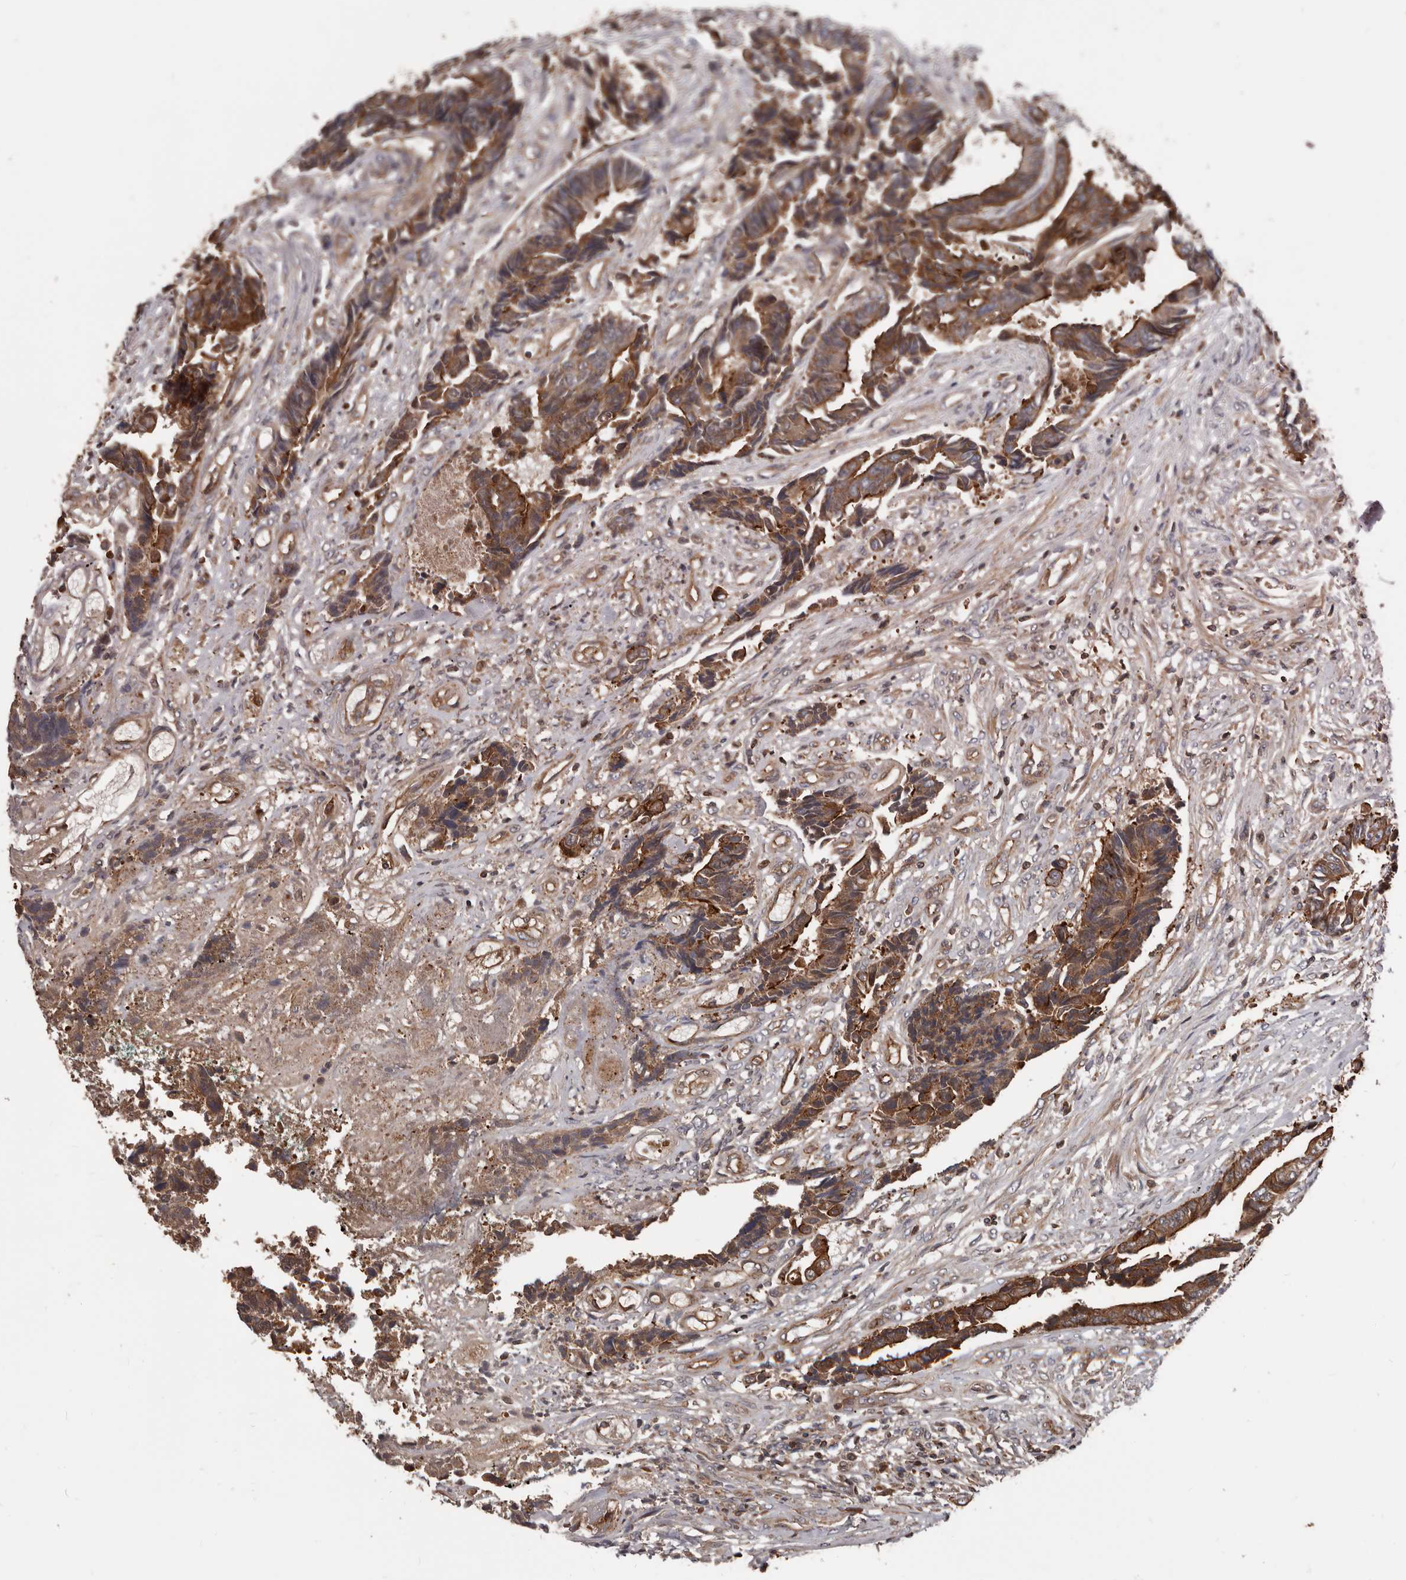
{"staining": {"intensity": "strong", "quantity": ">75%", "location": "cytoplasmic/membranous"}, "tissue": "colorectal cancer", "cell_type": "Tumor cells", "image_type": "cancer", "snomed": [{"axis": "morphology", "description": "Adenocarcinoma, NOS"}, {"axis": "topography", "description": "Rectum"}], "caption": "The histopathology image reveals immunohistochemical staining of colorectal cancer (adenocarcinoma). There is strong cytoplasmic/membranous staining is appreciated in about >75% of tumor cells.", "gene": "PNRC2", "patient": {"sex": "male", "age": 84}}